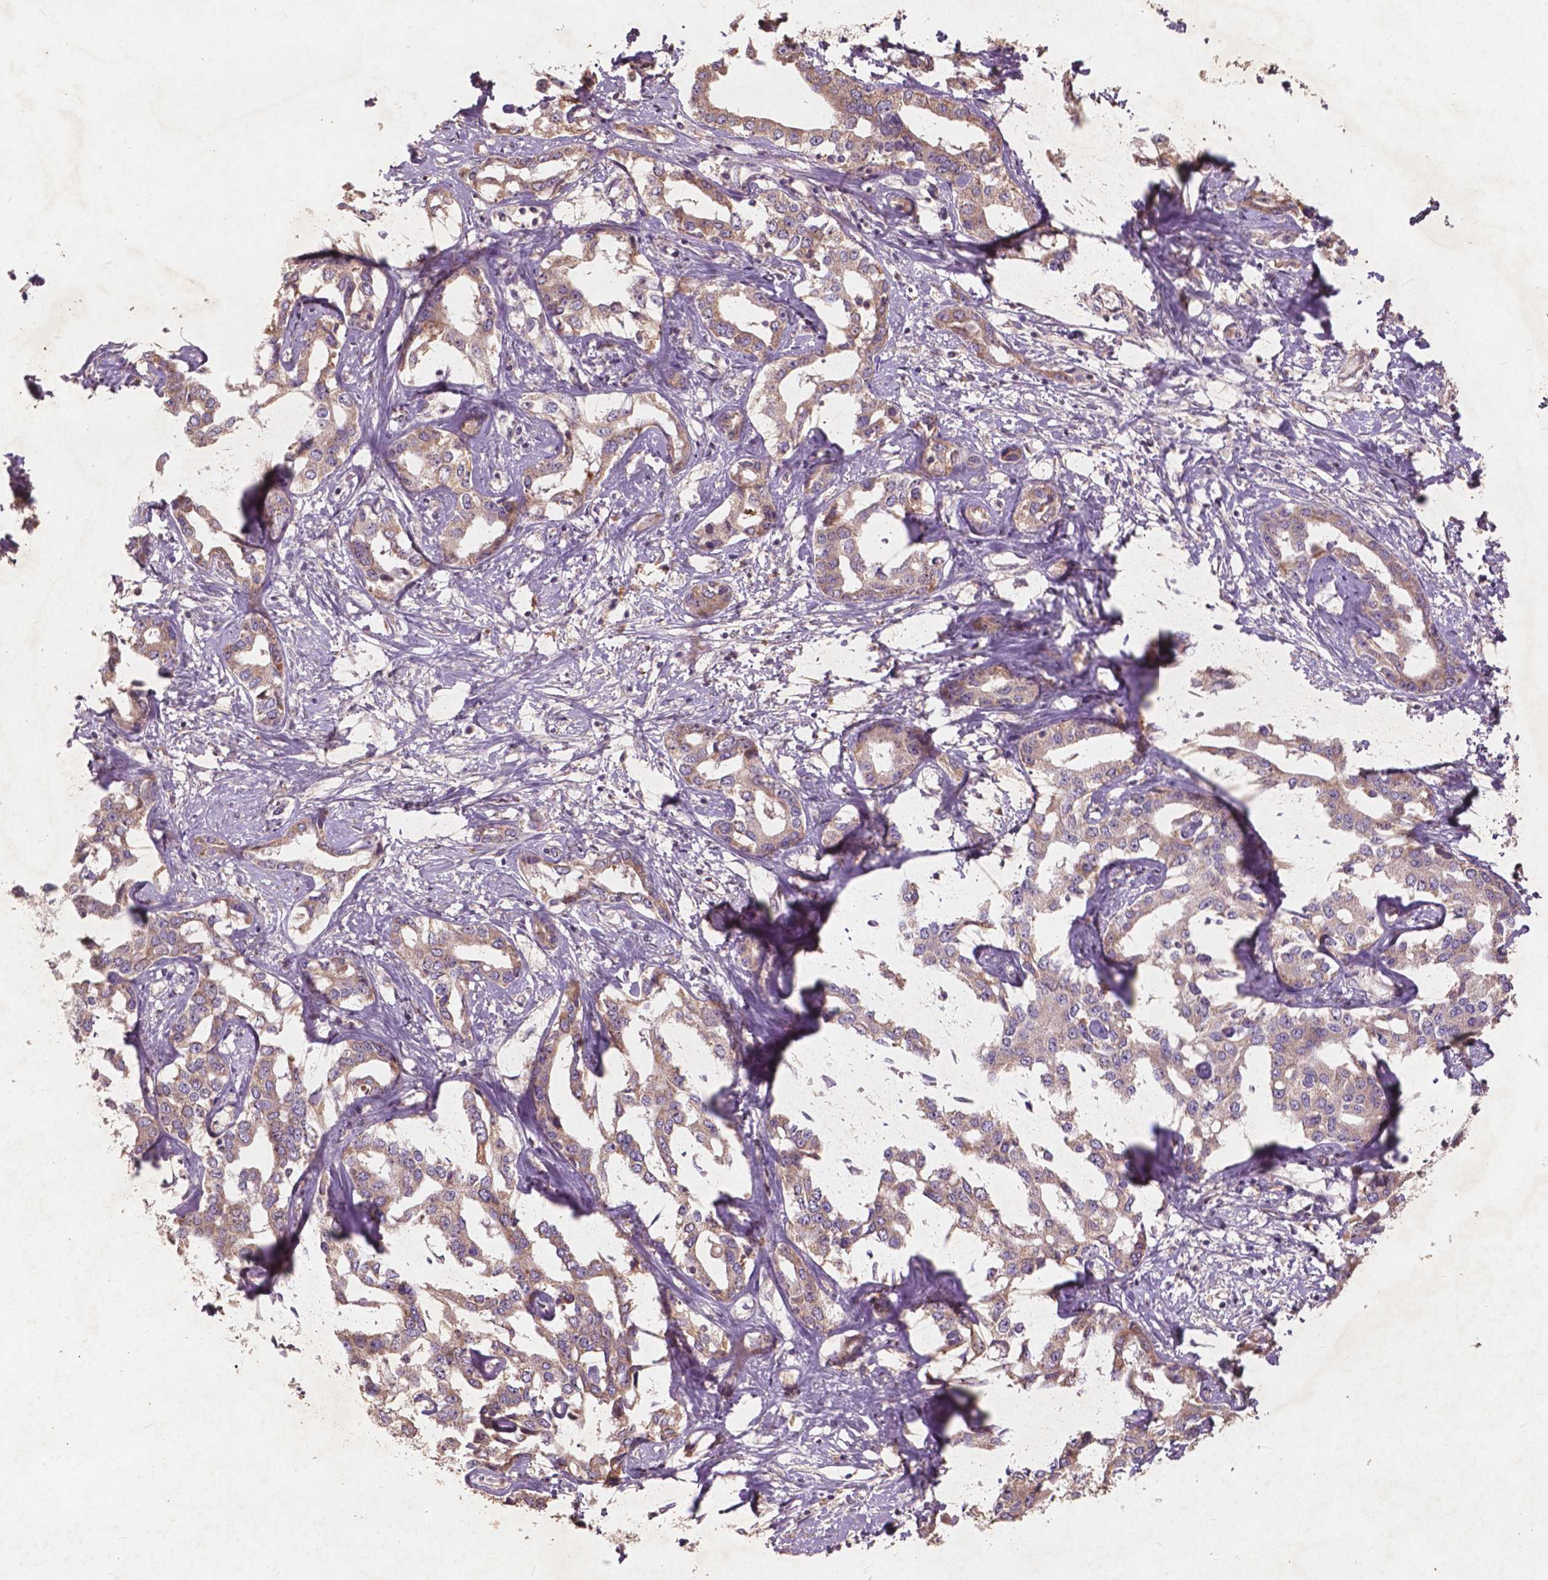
{"staining": {"intensity": "weak", "quantity": ">75%", "location": "cytoplasmic/membranous"}, "tissue": "liver cancer", "cell_type": "Tumor cells", "image_type": "cancer", "snomed": [{"axis": "morphology", "description": "Cholangiocarcinoma"}, {"axis": "topography", "description": "Liver"}], "caption": "Liver cancer stained with a protein marker displays weak staining in tumor cells.", "gene": "ST6GALNAC5", "patient": {"sex": "male", "age": 59}}